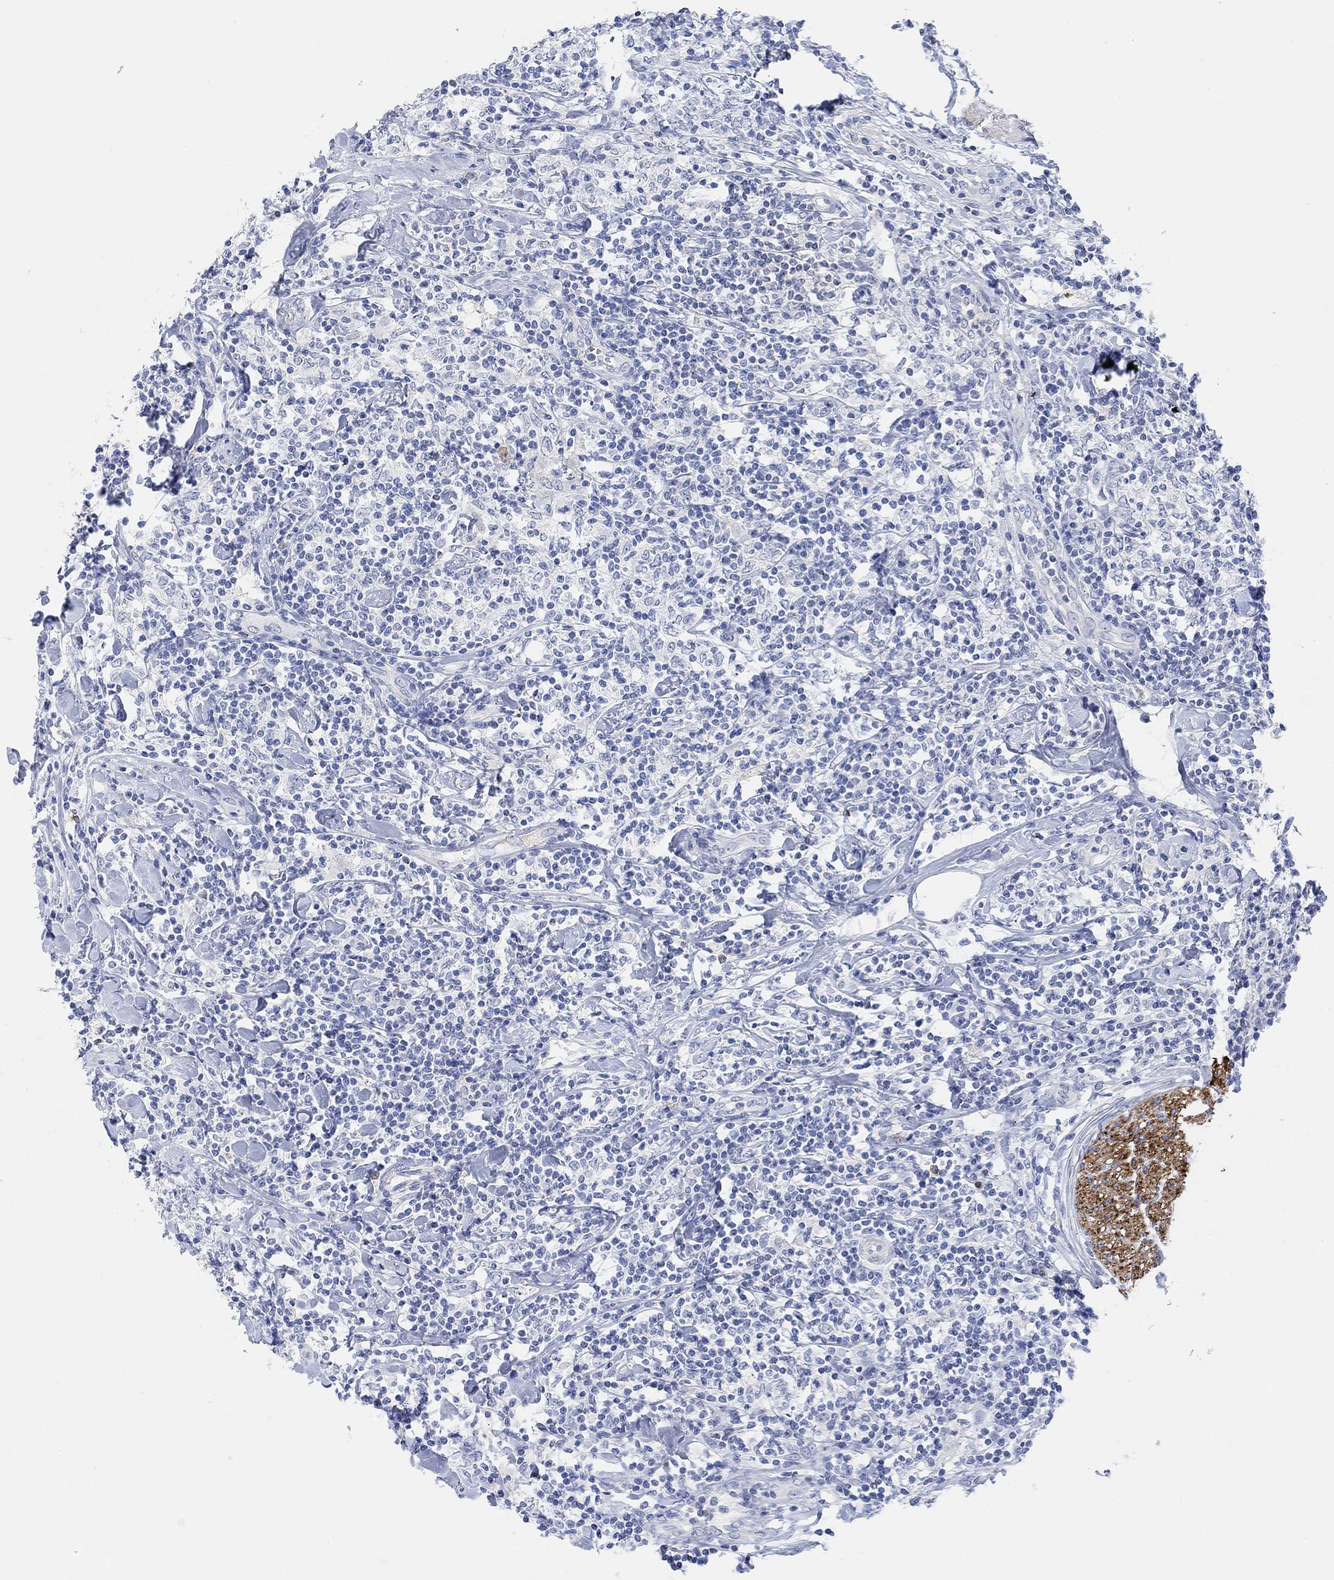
{"staining": {"intensity": "negative", "quantity": "none", "location": "none"}, "tissue": "lymphoma", "cell_type": "Tumor cells", "image_type": "cancer", "snomed": [{"axis": "morphology", "description": "Malignant lymphoma, non-Hodgkin's type, High grade"}, {"axis": "topography", "description": "Lymph node"}], "caption": "Photomicrograph shows no protein expression in tumor cells of lymphoma tissue.", "gene": "VAT1L", "patient": {"sex": "female", "age": 84}}